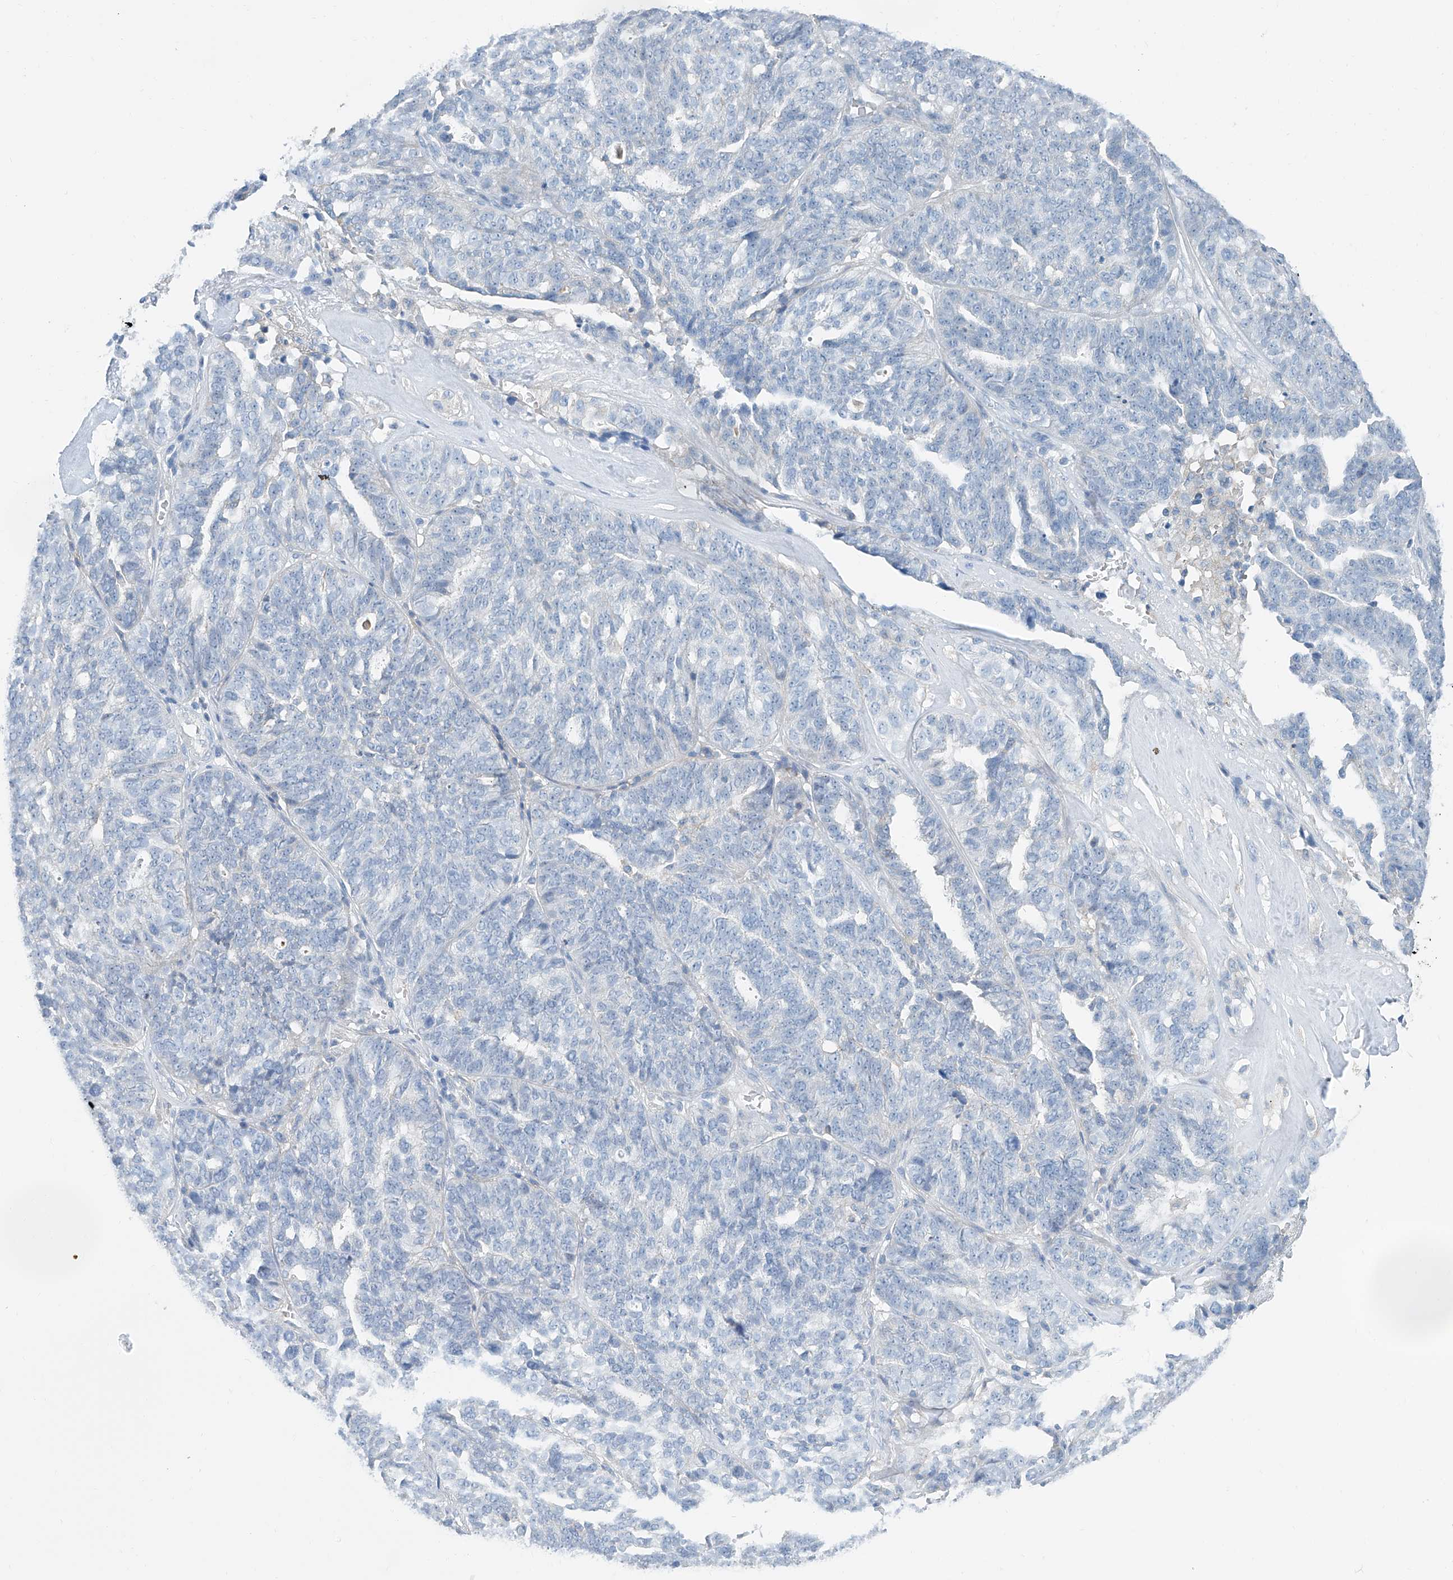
{"staining": {"intensity": "negative", "quantity": "none", "location": "none"}, "tissue": "ovarian cancer", "cell_type": "Tumor cells", "image_type": "cancer", "snomed": [{"axis": "morphology", "description": "Cystadenocarcinoma, serous, NOS"}, {"axis": "topography", "description": "Ovary"}], "caption": "Immunohistochemistry (IHC) histopathology image of neoplastic tissue: ovarian serous cystadenocarcinoma stained with DAB reveals no significant protein positivity in tumor cells.", "gene": "ANKRD34A", "patient": {"sex": "female", "age": 59}}